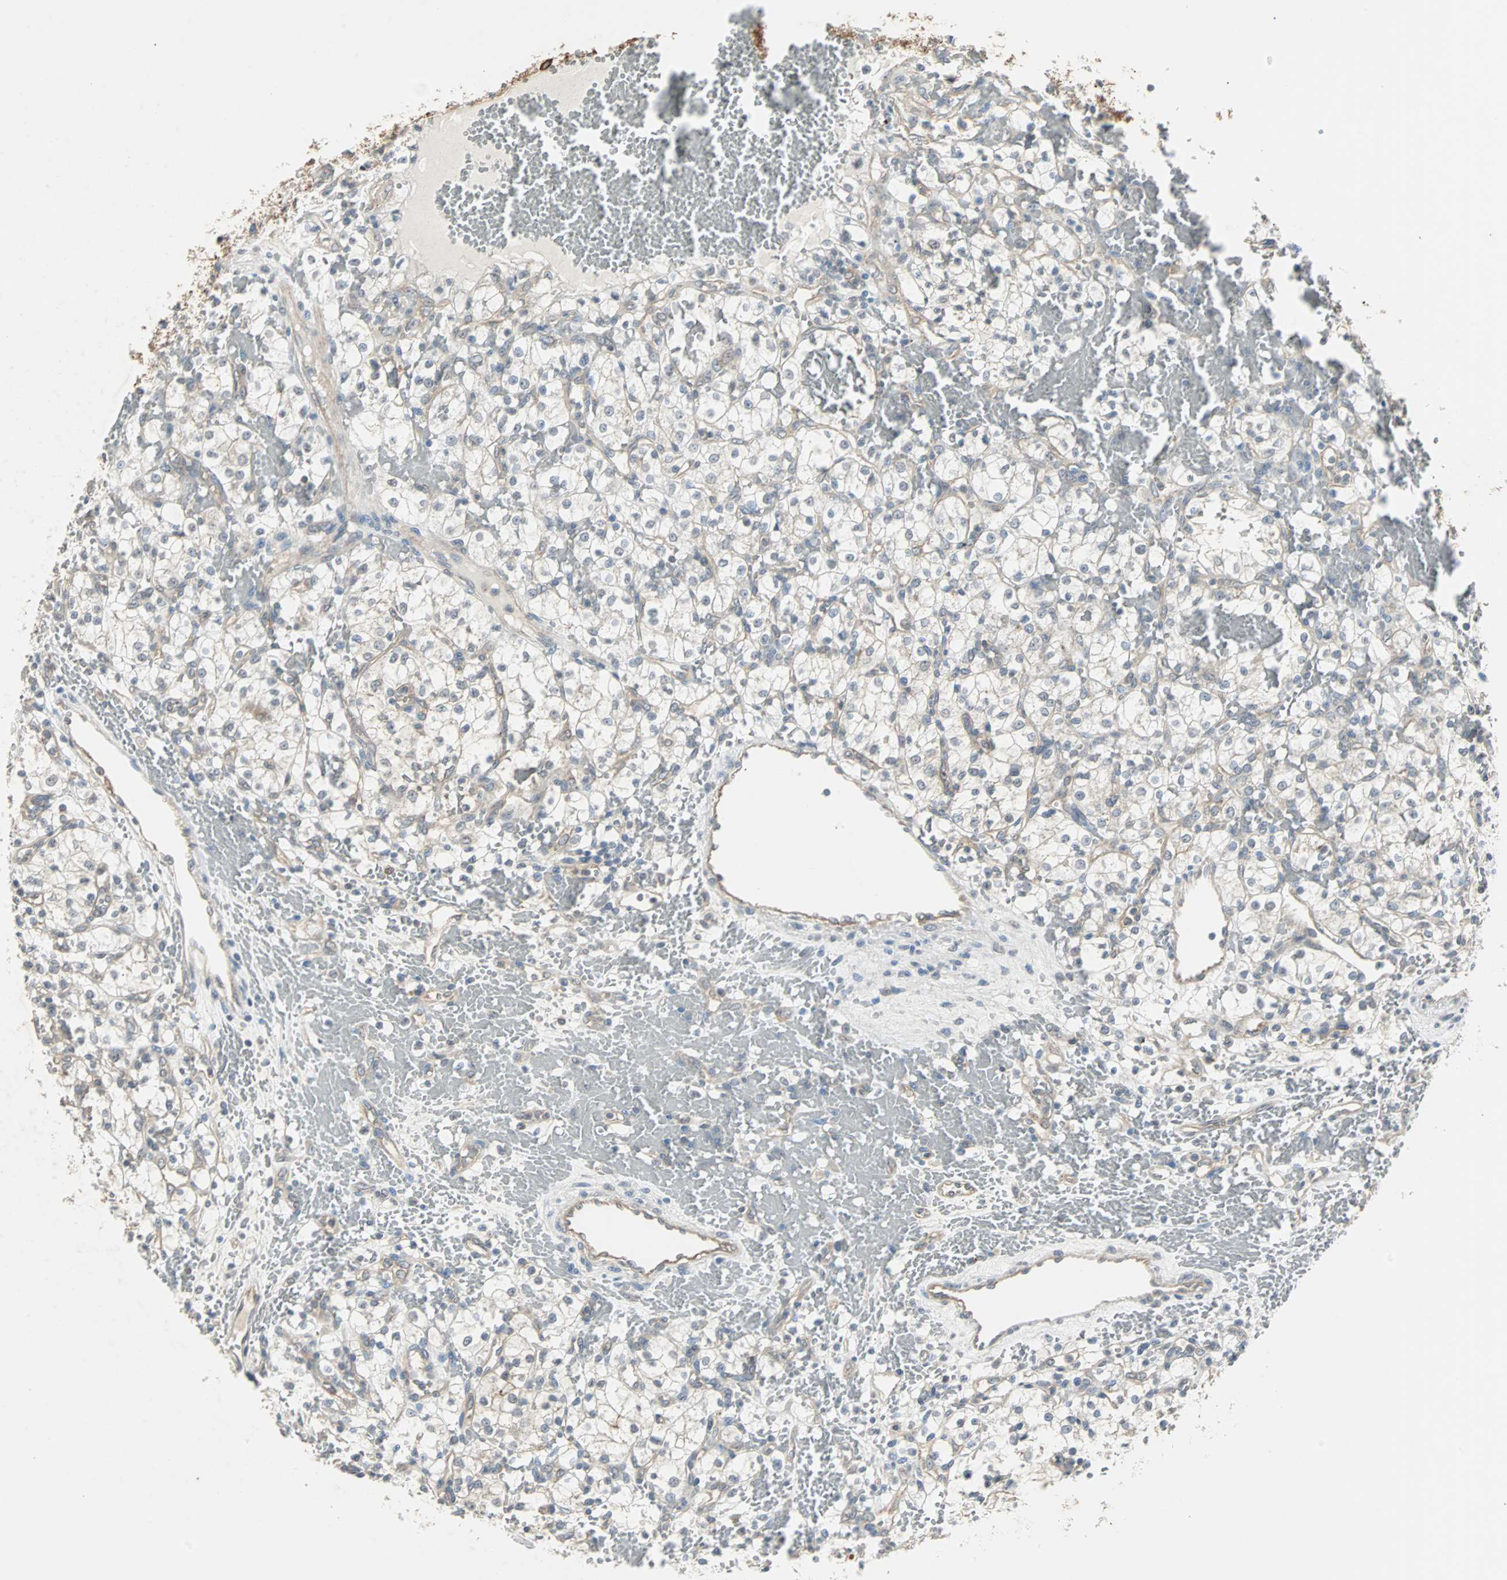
{"staining": {"intensity": "negative", "quantity": "none", "location": "none"}, "tissue": "renal cancer", "cell_type": "Tumor cells", "image_type": "cancer", "snomed": [{"axis": "morphology", "description": "Adenocarcinoma, NOS"}, {"axis": "topography", "description": "Kidney"}], "caption": "DAB (3,3'-diaminobenzidine) immunohistochemical staining of renal cancer (adenocarcinoma) displays no significant expression in tumor cells. (DAB (3,3'-diaminobenzidine) immunohistochemistry with hematoxylin counter stain).", "gene": "CMC2", "patient": {"sex": "female", "age": 60}}